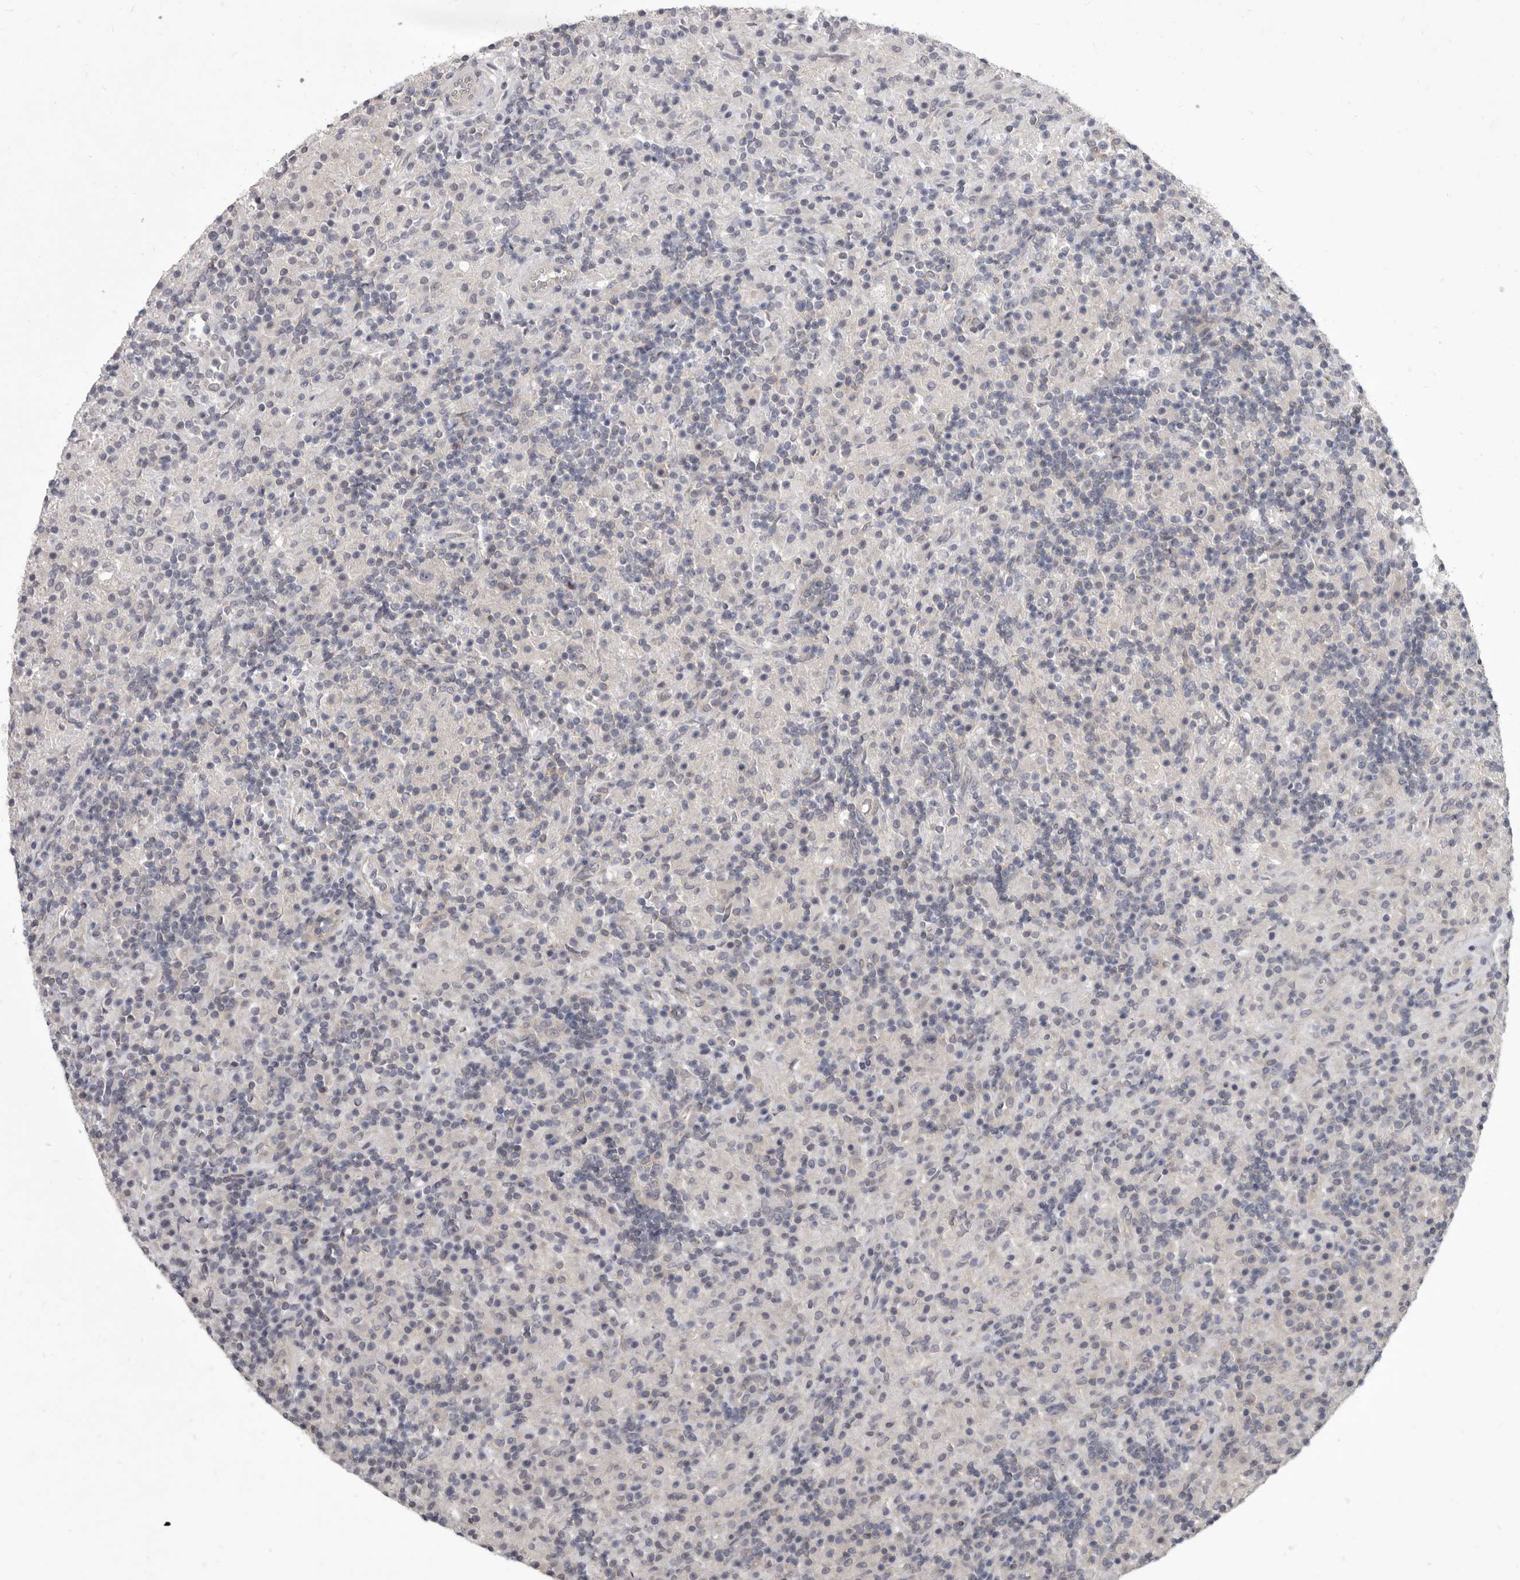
{"staining": {"intensity": "negative", "quantity": "none", "location": "none"}, "tissue": "lymphoma", "cell_type": "Tumor cells", "image_type": "cancer", "snomed": [{"axis": "morphology", "description": "Hodgkin's disease, NOS"}, {"axis": "topography", "description": "Lymph node"}], "caption": "A high-resolution micrograph shows immunohistochemistry staining of Hodgkin's disease, which reveals no significant expression in tumor cells.", "gene": "GSK3B", "patient": {"sex": "male", "age": 70}}